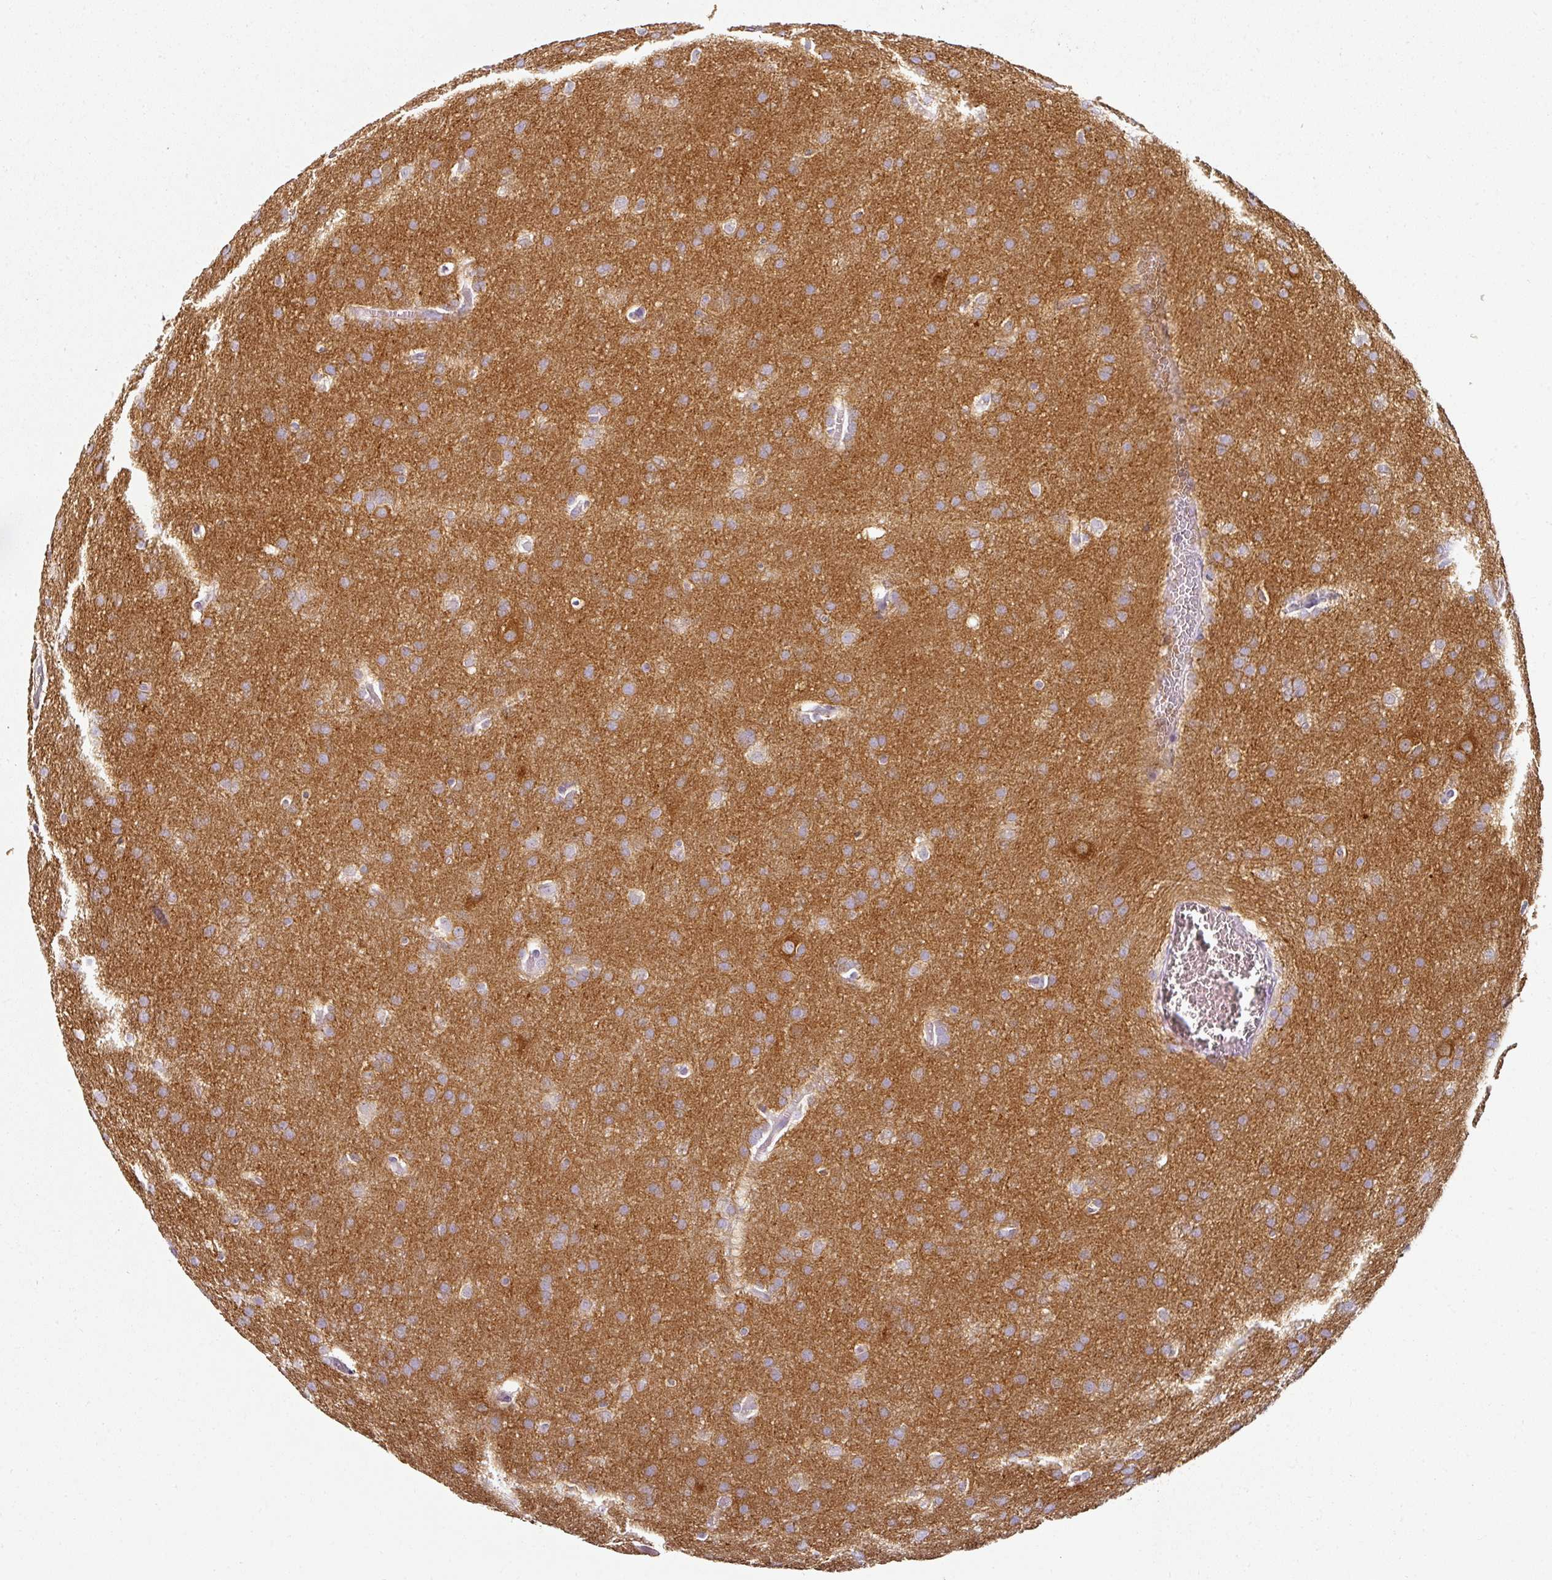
{"staining": {"intensity": "weak", "quantity": ">75%", "location": "cytoplasmic/membranous"}, "tissue": "glioma", "cell_type": "Tumor cells", "image_type": "cancer", "snomed": [{"axis": "morphology", "description": "Glioma, malignant, Low grade"}, {"axis": "topography", "description": "Brain"}], "caption": "Immunohistochemical staining of human malignant glioma (low-grade) displays low levels of weak cytoplasmic/membranous protein staining in approximately >75% of tumor cells.", "gene": "CAP2", "patient": {"sex": "female", "age": 32}}